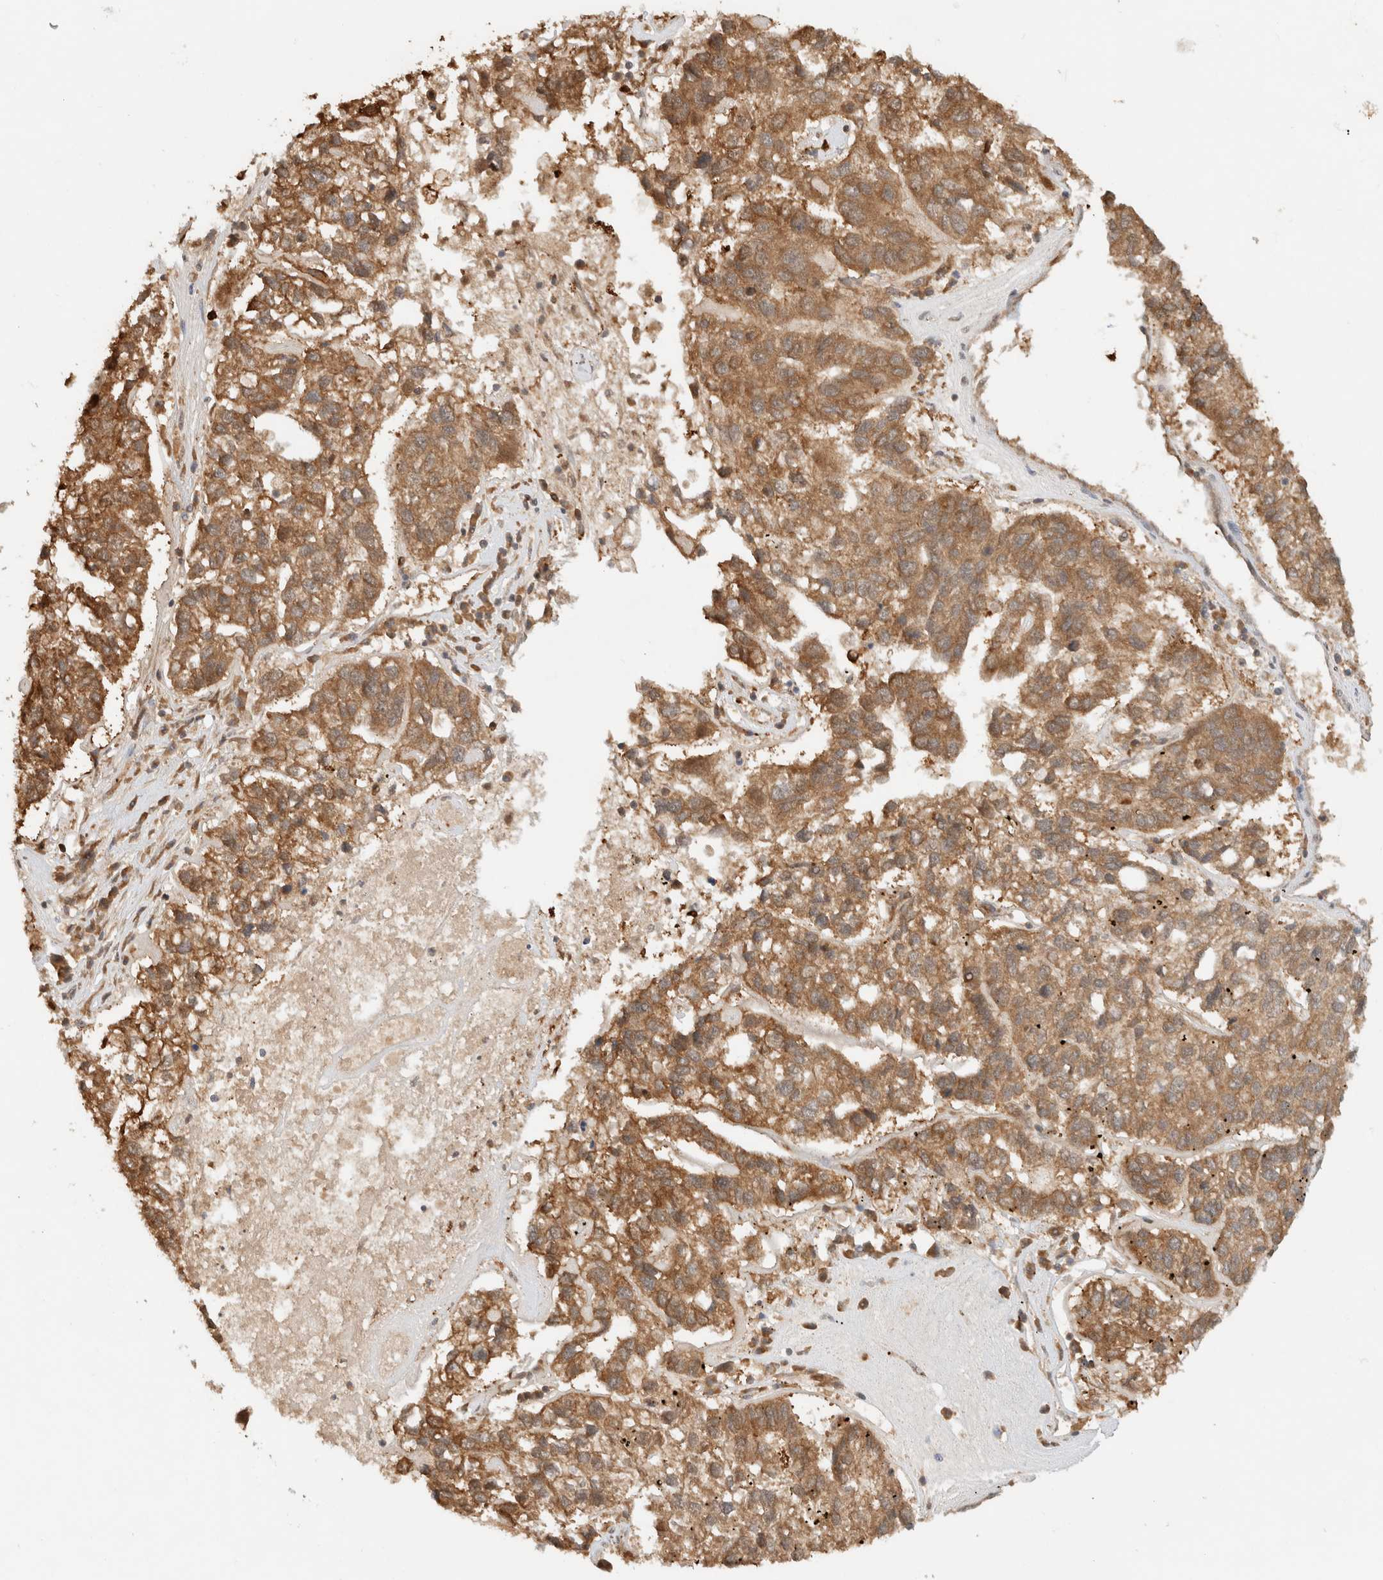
{"staining": {"intensity": "moderate", "quantity": ">75%", "location": "cytoplasmic/membranous"}, "tissue": "pancreatic cancer", "cell_type": "Tumor cells", "image_type": "cancer", "snomed": [{"axis": "morphology", "description": "Adenocarcinoma, NOS"}, {"axis": "topography", "description": "Pancreas"}], "caption": "DAB (3,3'-diaminobenzidine) immunohistochemical staining of pancreatic cancer reveals moderate cytoplasmic/membranous protein expression in approximately >75% of tumor cells.", "gene": "CA13", "patient": {"sex": "female", "age": 61}}